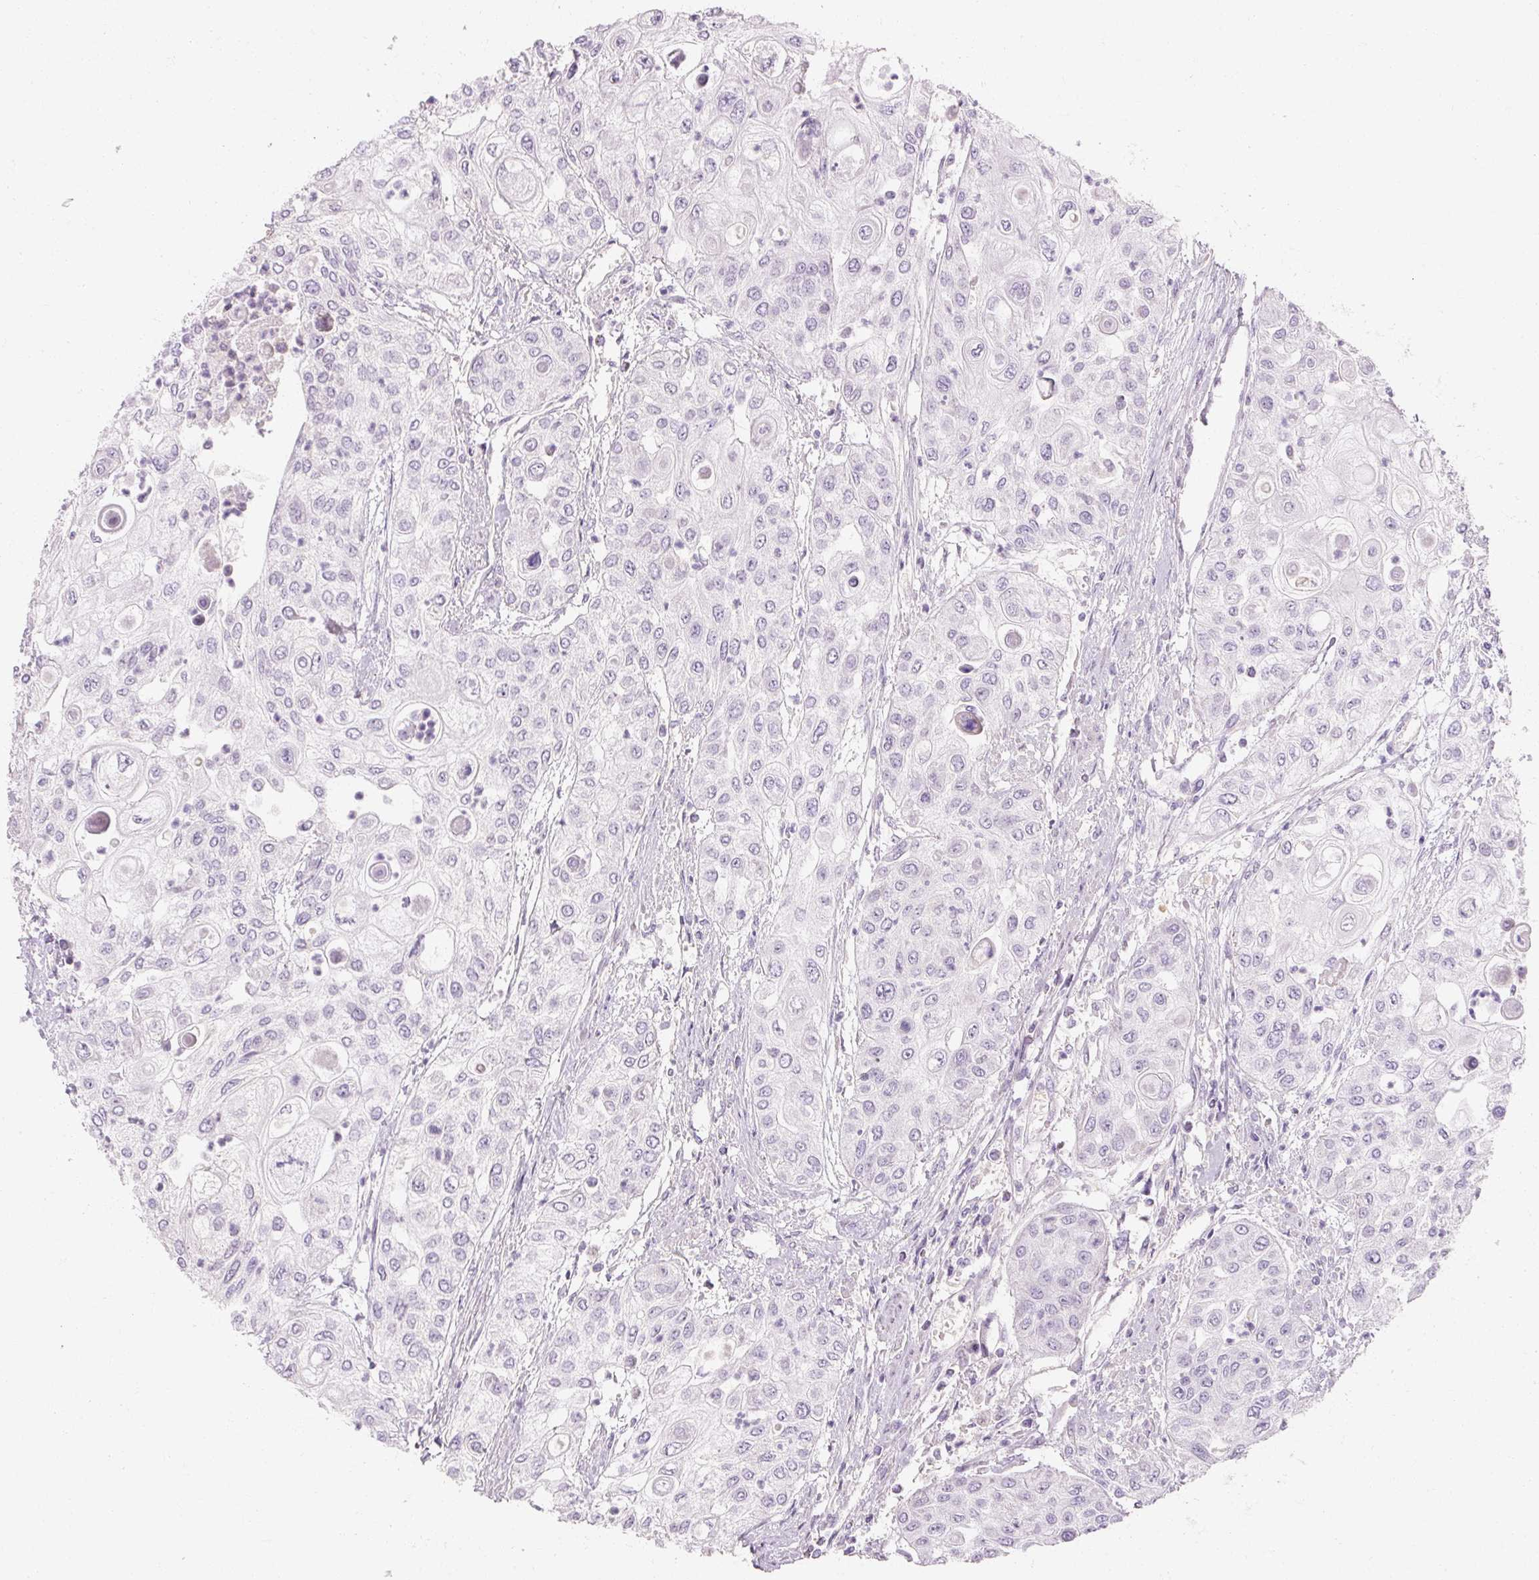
{"staining": {"intensity": "negative", "quantity": "none", "location": "none"}, "tissue": "urothelial cancer", "cell_type": "Tumor cells", "image_type": "cancer", "snomed": [{"axis": "morphology", "description": "Urothelial carcinoma, High grade"}, {"axis": "topography", "description": "Urinary bladder"}], "caption": "High power microscopy histopathology image of an immunohistochemistry (IHC) histopathology image of urothelial cancer, revealing no significant staining in tumor cells. (DAB IHC, high magnification).", "gene": "NFE2L3", "patient": {"sex": "female", "age": 79}}